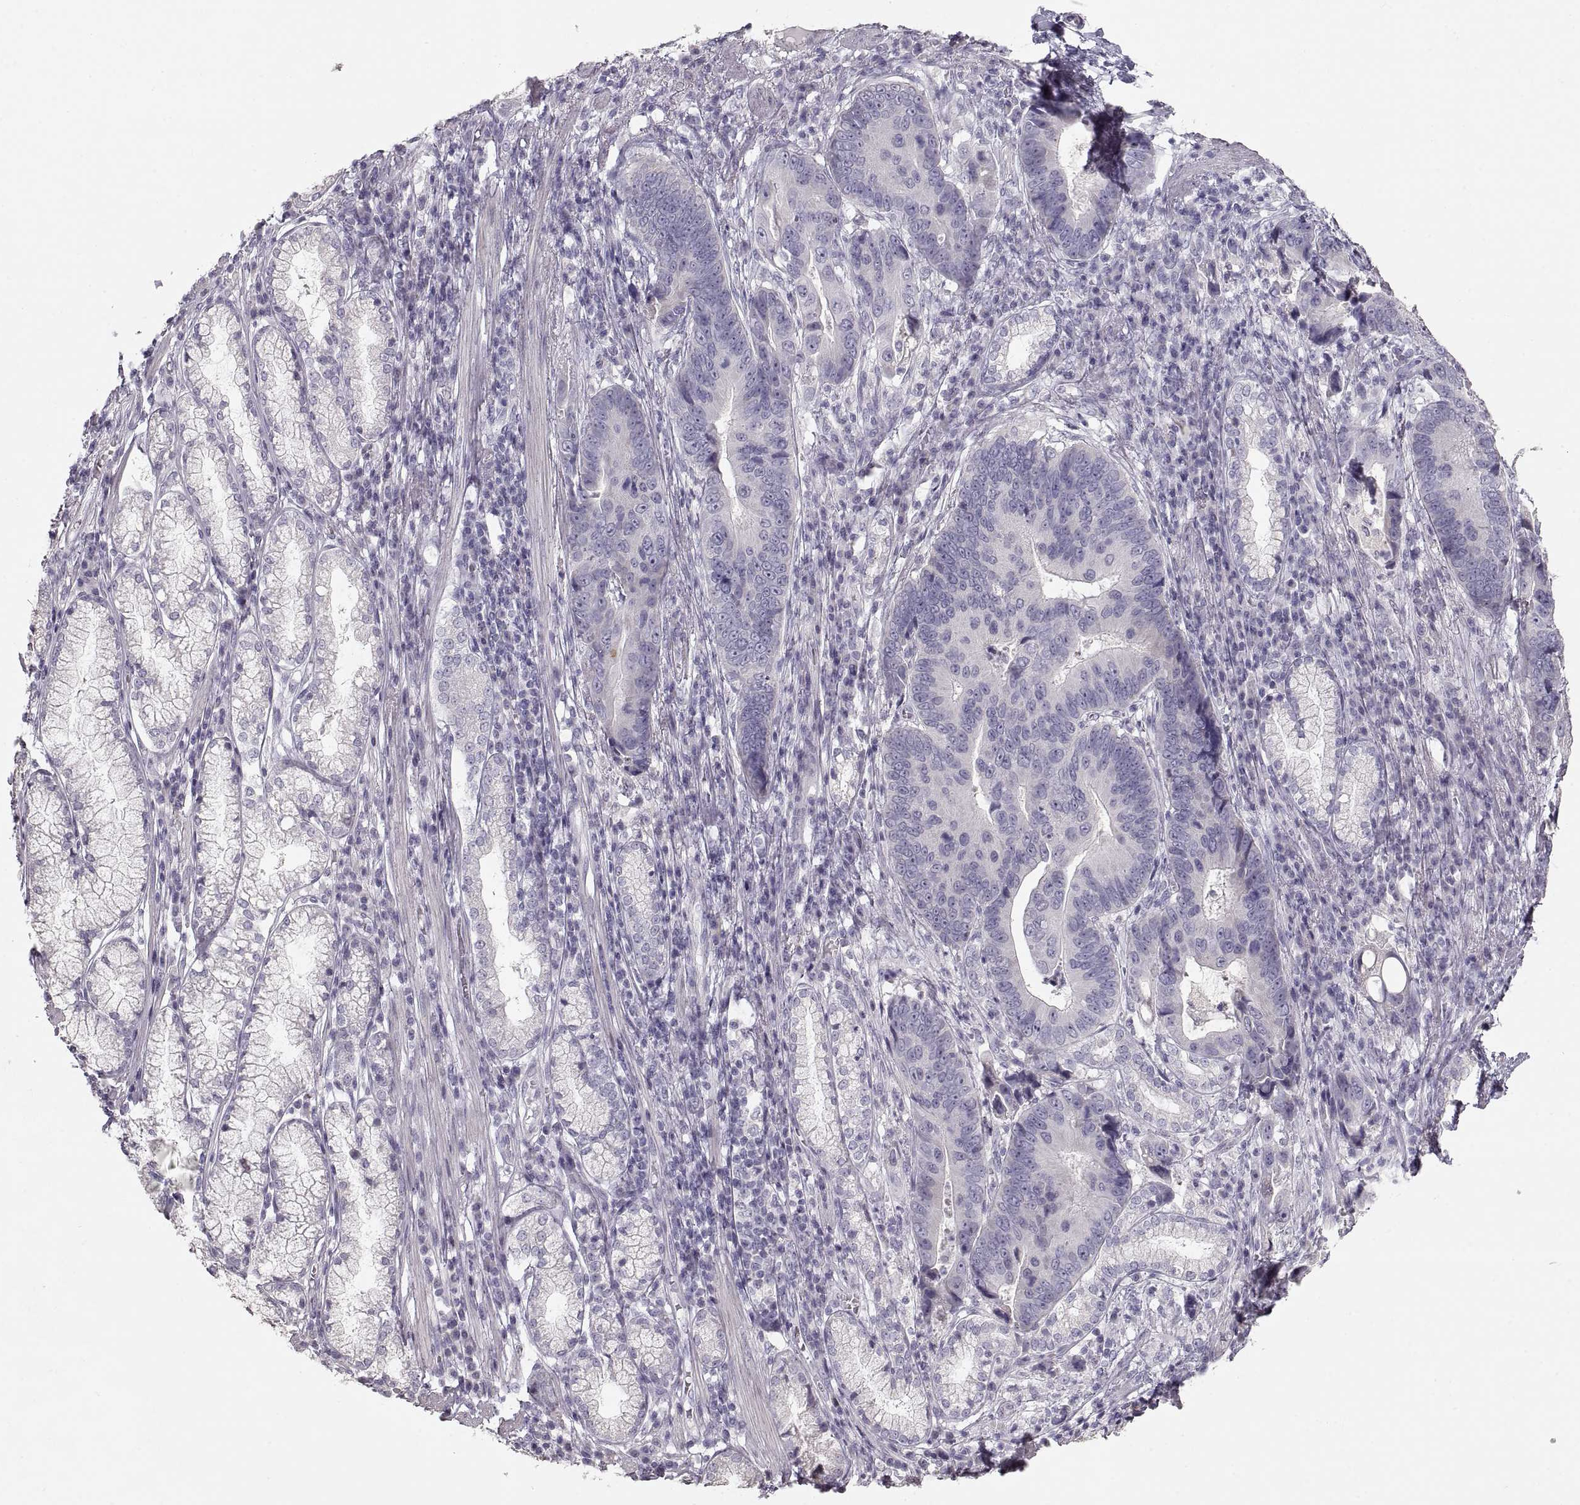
{"staining": {"intensity": "negative", "quantity": "none", "location": "none"}, "tissue": "stomach cancer", "cell_type": "Tumor cells", "image_type": "cancer", "snomed": [{"axis": "morphology", "description": "Adenocarcinoma, NOS"}, {"axis": "topography", "description": "Stomach"}], "caption": "This image is of stomach cancer (adenocarcinoma) stained with immunohistochemistry to label a protein in brown with the nuclei are counter-stained blue. There is no positivity in tumor cells. (Immunohistochemistry, brightfield microscopy, high magnification).", "gene": "ZP3", "patient": {"sex": "male", "age": 84}}